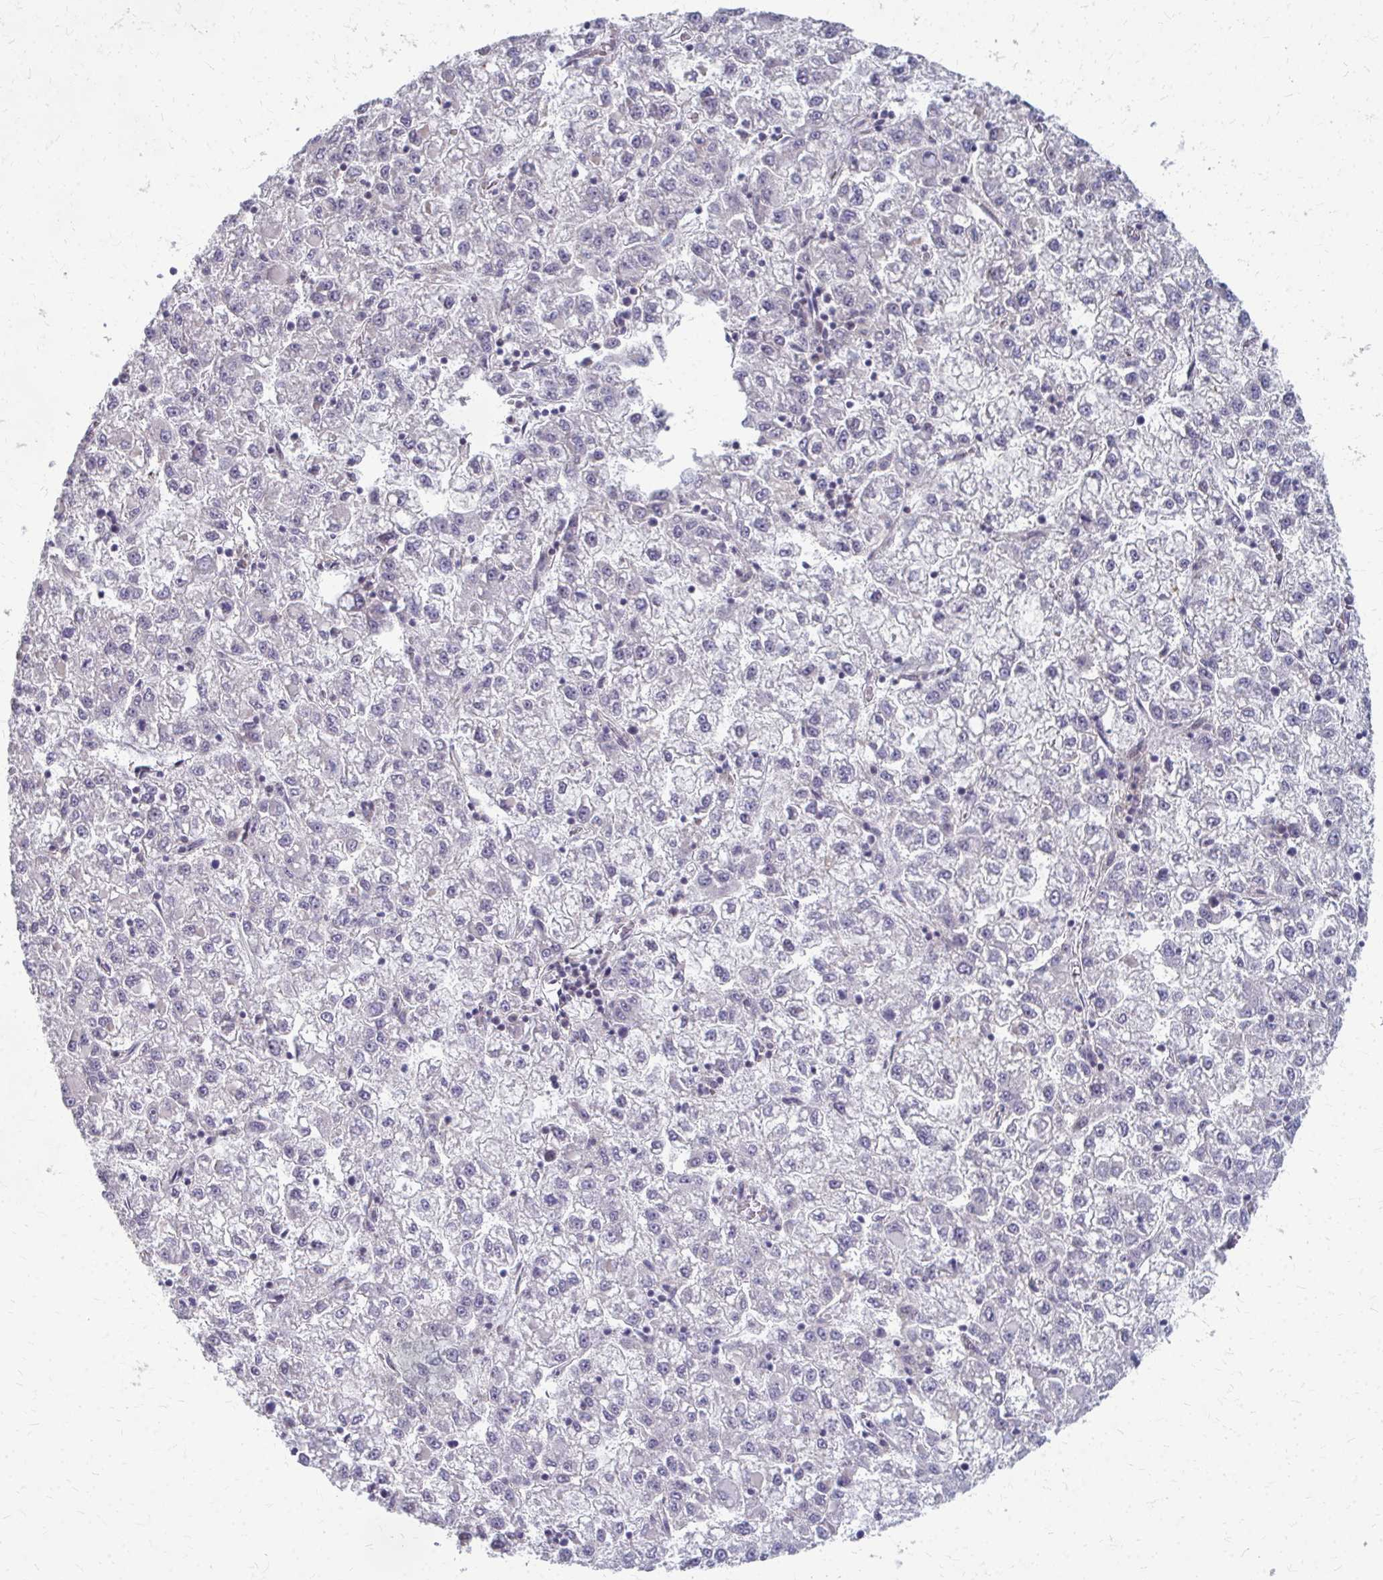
{"staining": {"intensity": "negative", "quantity": "none", "location": "none"}, "tissue": "liver cancer", "cell_type": "Tumor cells", "image_type": "cancer", "snomed": [{"axis": "morphology", "description": "Carcinoma, Hepatocellular, NOS"}, {"axis": "topography", "description": "Liver"}], "caption": "DAB immunohistochemical staining of liver cancer exhibits no significant expression in tumor cells.", "gene": "NUDT16", "patient": {"sex": "male", "age": 40}}